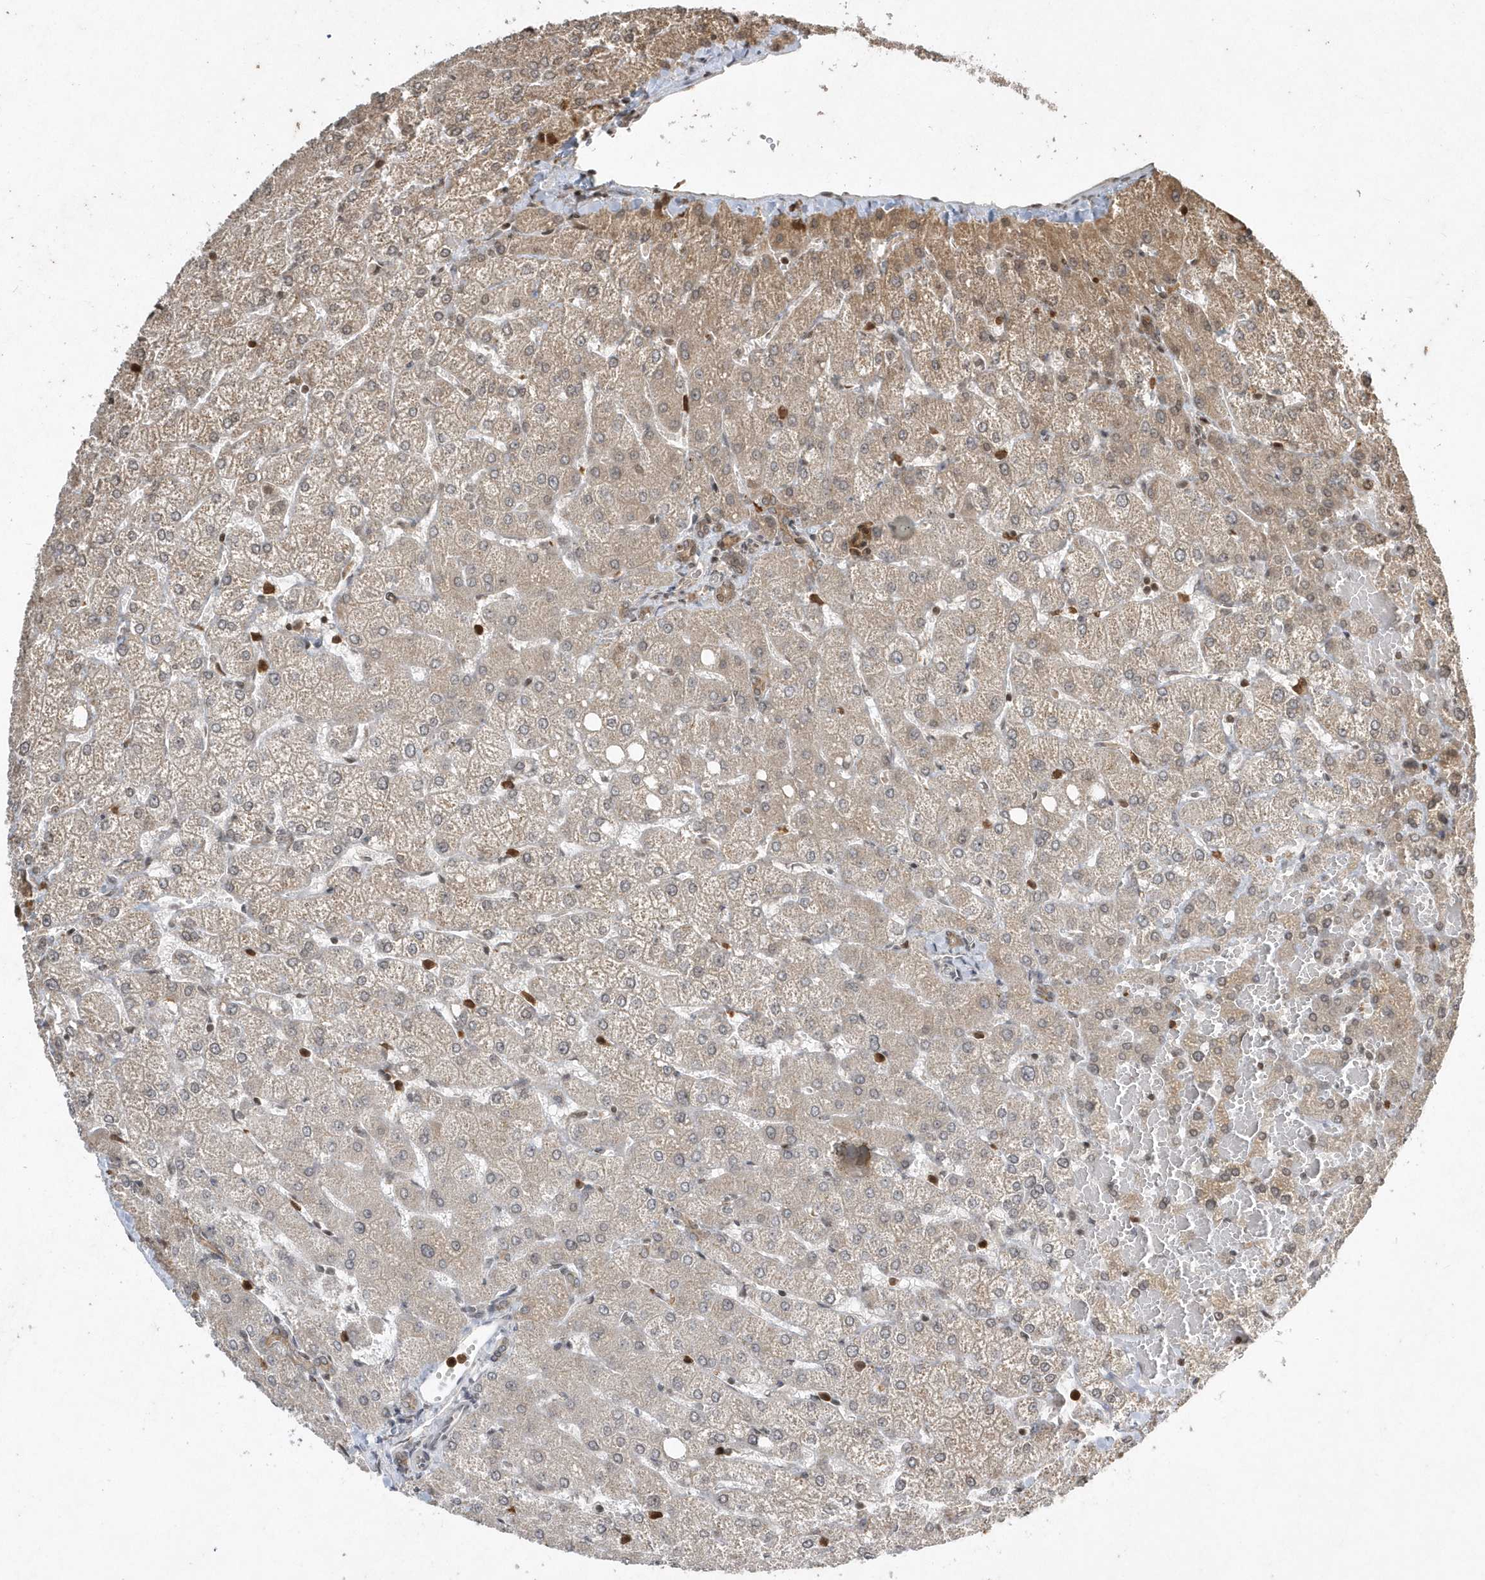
{"staining": {"intensity": "weak", "quantity": "25%-75%", "location": "cytoplasmic/membranous"}, "tissue": "liver", "cell_type": "Cholangiocytes", "image_type": "normal", "snomed": [{"axis": "morphology", "description": "Normal tissue, NOS"}, {"axis": "topography", "description": "Liver"}], "caption": "Immunohistochemistry of benign human liver reveals low levels of weak cytoplasmic/membranous expression in about 25%-75% of cholangiocytes.", "gene": "EIF2B1", "patient": {"sex": "female", "age": 54}}